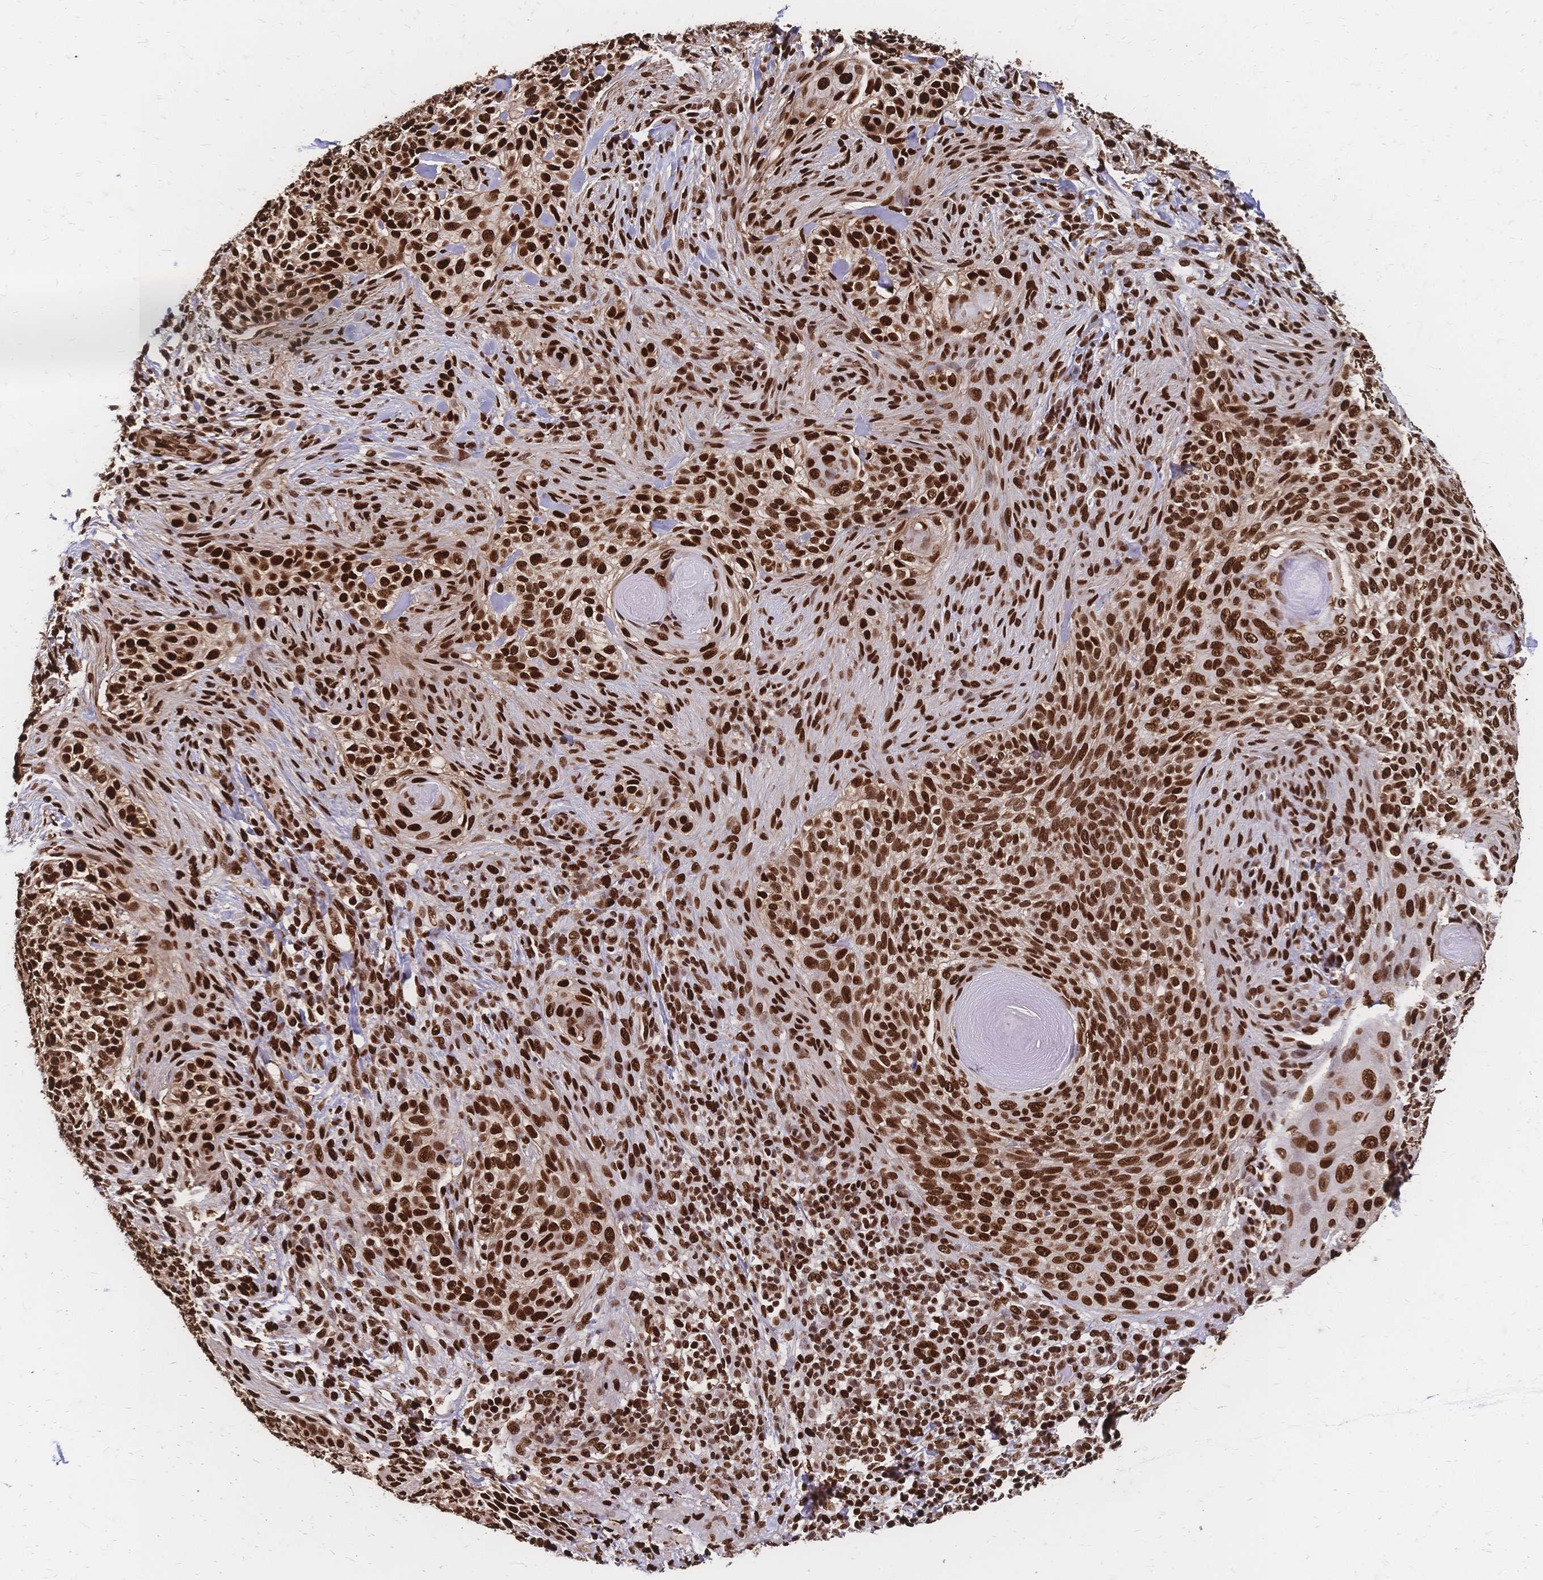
{"staining": {"intensity": "strong", "quantity": ">75%", "location": "nuclear"}, "tissue": "skin cancer", "cell_type": "Tumor cells", "image_type": "cancer", "snomed": [{"axis": "morphology", "description": "Basal cell carcinoma"}, {"axis": "topography", "description": "Skin"}], "caption": "IHC (DAB (3,3'-diaminobenzidine)) staining of skin cancer (basal cell carcinoma) exhibits strong nuclear protein staining in about >75% of tumor cells.", "gene": "HDGF", "patient": {"sex": "female", "age": 48}}